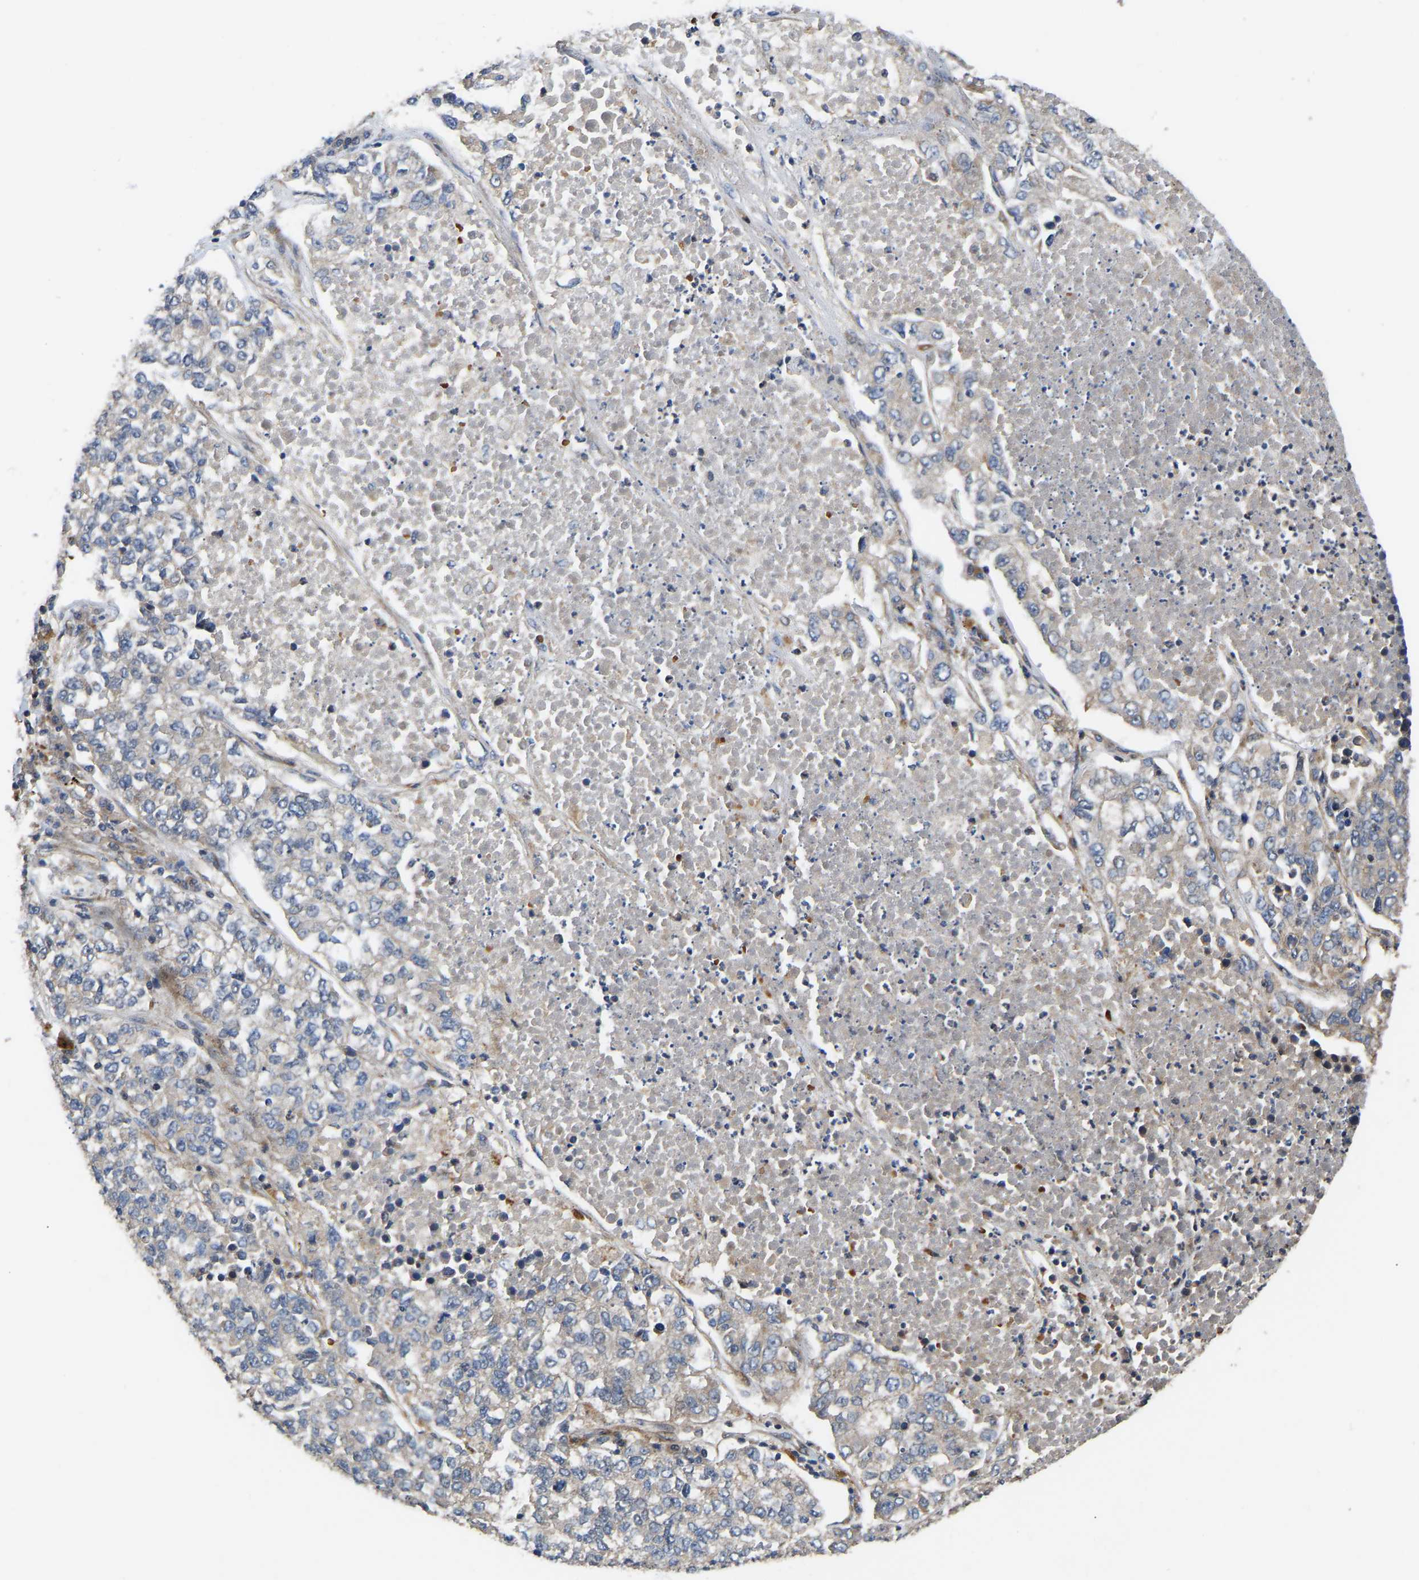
{"staining": {"intensity": "negative", "quantity": "none", "location": "none"}, "tissue": "lung cancer", "cell_type": "Tumor cells", "image_type": "cancer", "snomed": [{"axis": "morphology", "description": "Adenocarcinoma, NOS"}, {"axis": "topography", "description": "Lung"}], "caption": "Photomicrograph shows no protein staining in tumor cells of adenocarcinoma (lung) tissue.", "gene": "STAU1", "patient": {"sex": "male", "age": 49}}